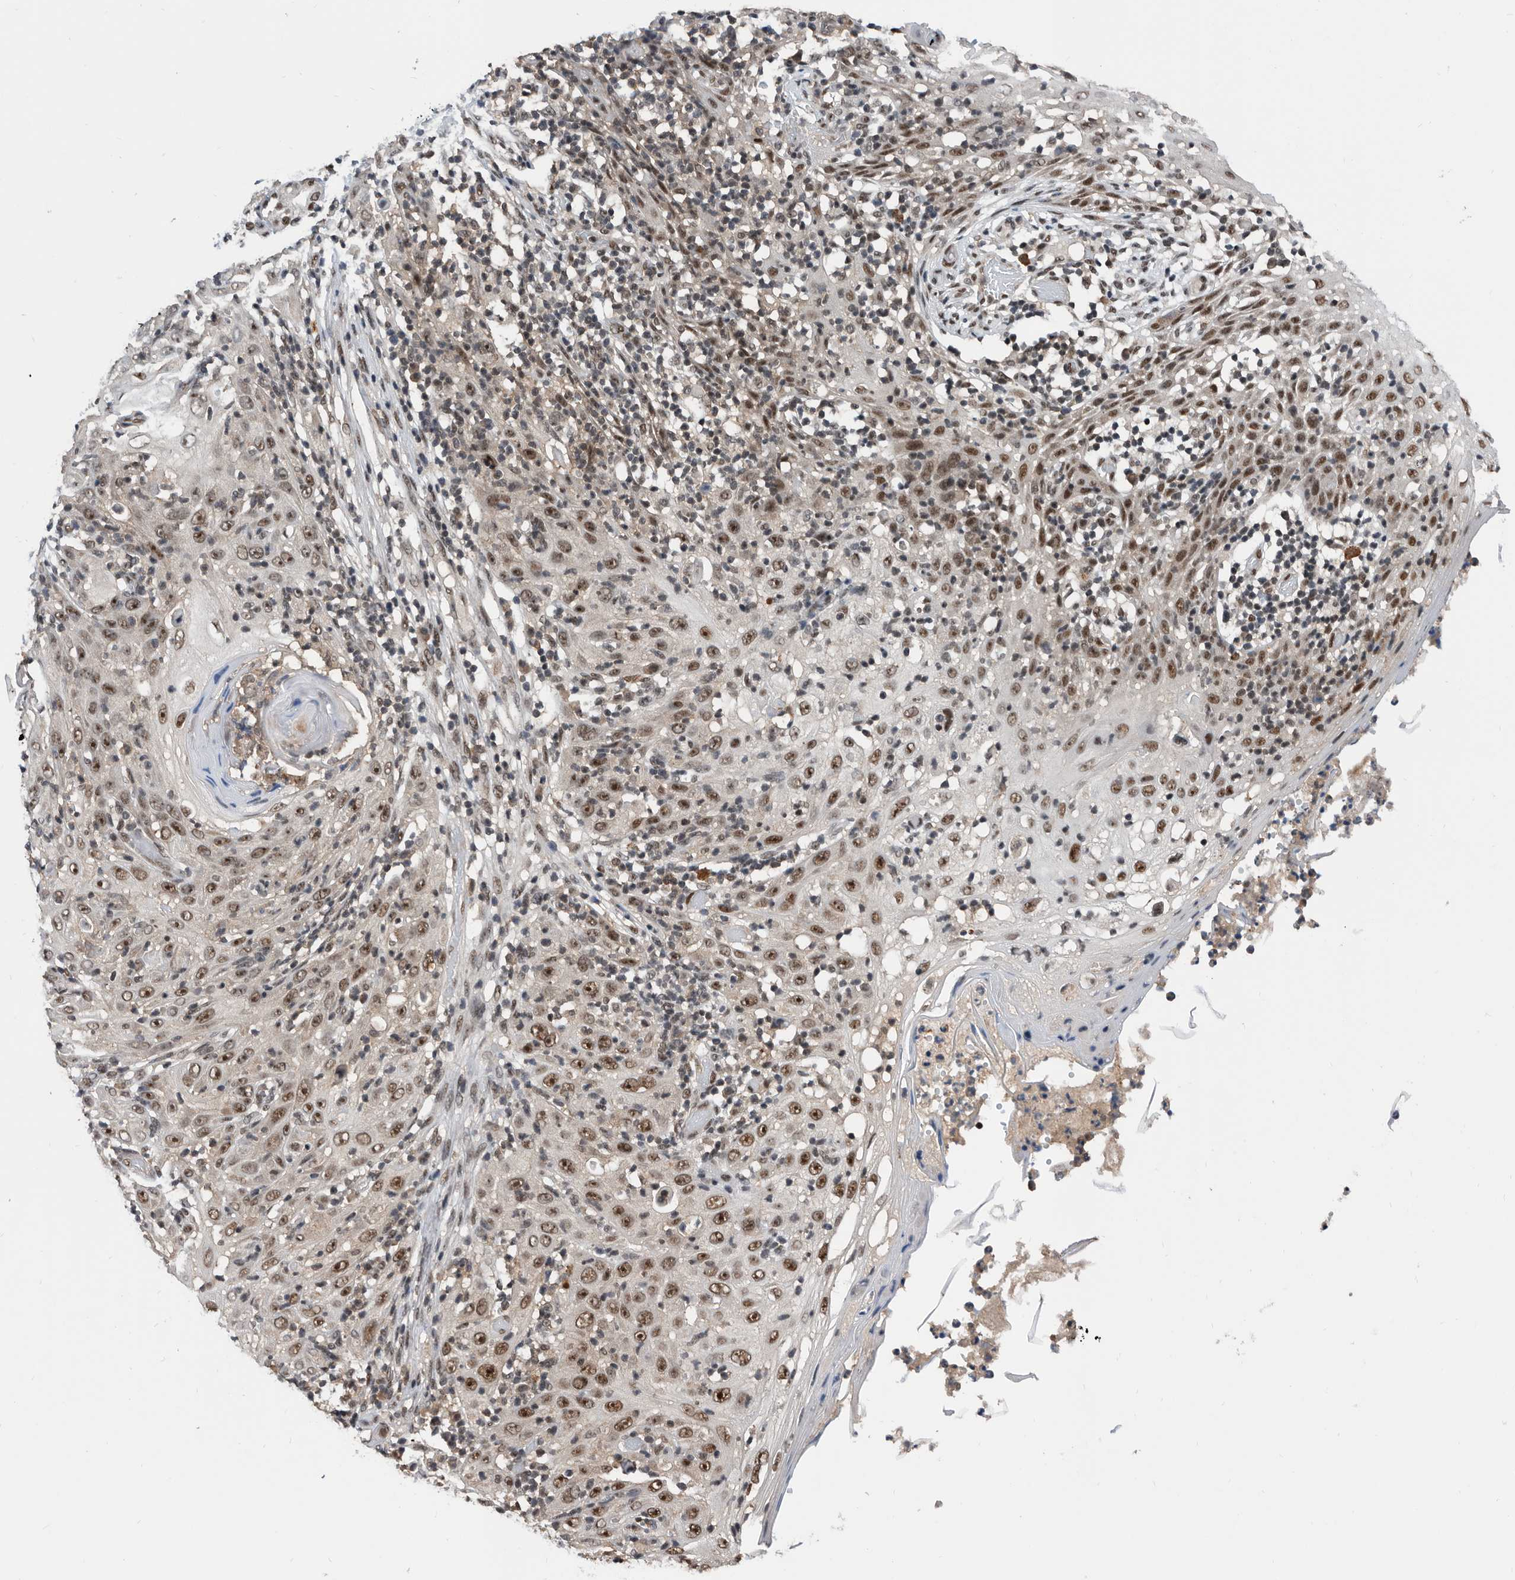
{"staining": {"intensity": "moderate", "quantity": ">75%", "location": "nuclear"}, "tissue": "skin cancer", "cell_type": "Tumor cells", "image_type": "cancer", "snomed": [{"axis": "morphology", "description": "Squamous cell carcinoma, NOS"}, {"axis": "topography", "description": "Skin"}], "caption": "Moderate nuclear protein staining is present in about >75% of tumor cells in skin cancer. Using DAB (brown) and hematoxylin (blue) stains, captured at high magnification using brightfield microscopy.", "gene": "ZNF260", "patient": {"sex": "female", "age": 88}}